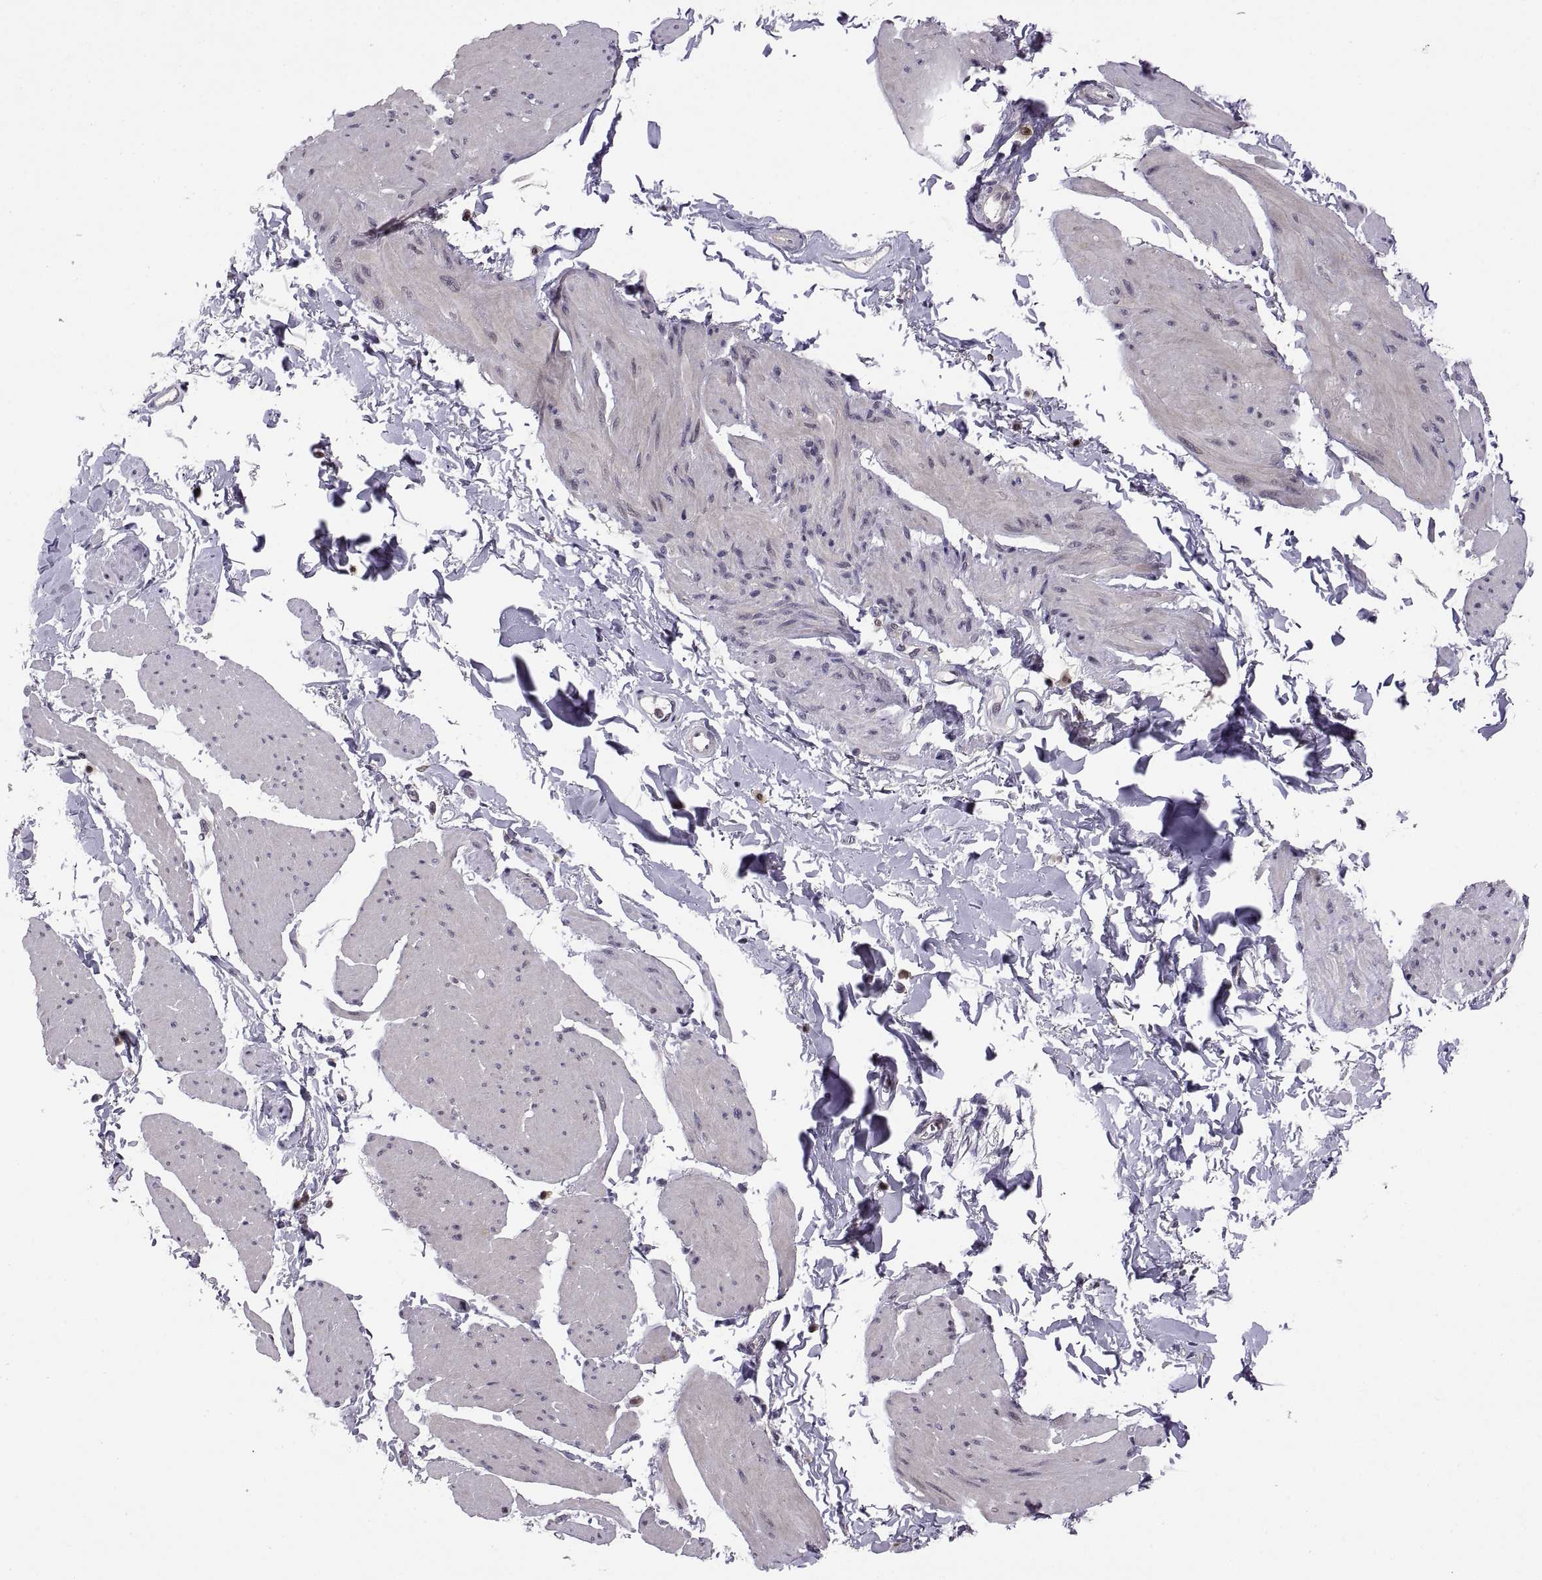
{"staining": {"intensity": "weak", "quantity": "<25%", "location": "nuclear"}, "tissue": "smooth muscle", "cell_type": "Smooth muscle cells", "image_type": "normal", "snomed": [{"axis": "morphology", "description": "Normal tissue, NOS"}, {"axis": "topography", "description": "Adipose tissue"}, {"axis": "topography", "description": "Smooth muscle"}, {"axis": "topography", "description": "Peripheral nerve tissue"}], "caption": "Smooth muscle stained for a protein using immunohistochemistry (IHC) shows no positivity smooth muscle cells.", "gene": "CHFR", "patient": {"sex": "male", "age": 83}}